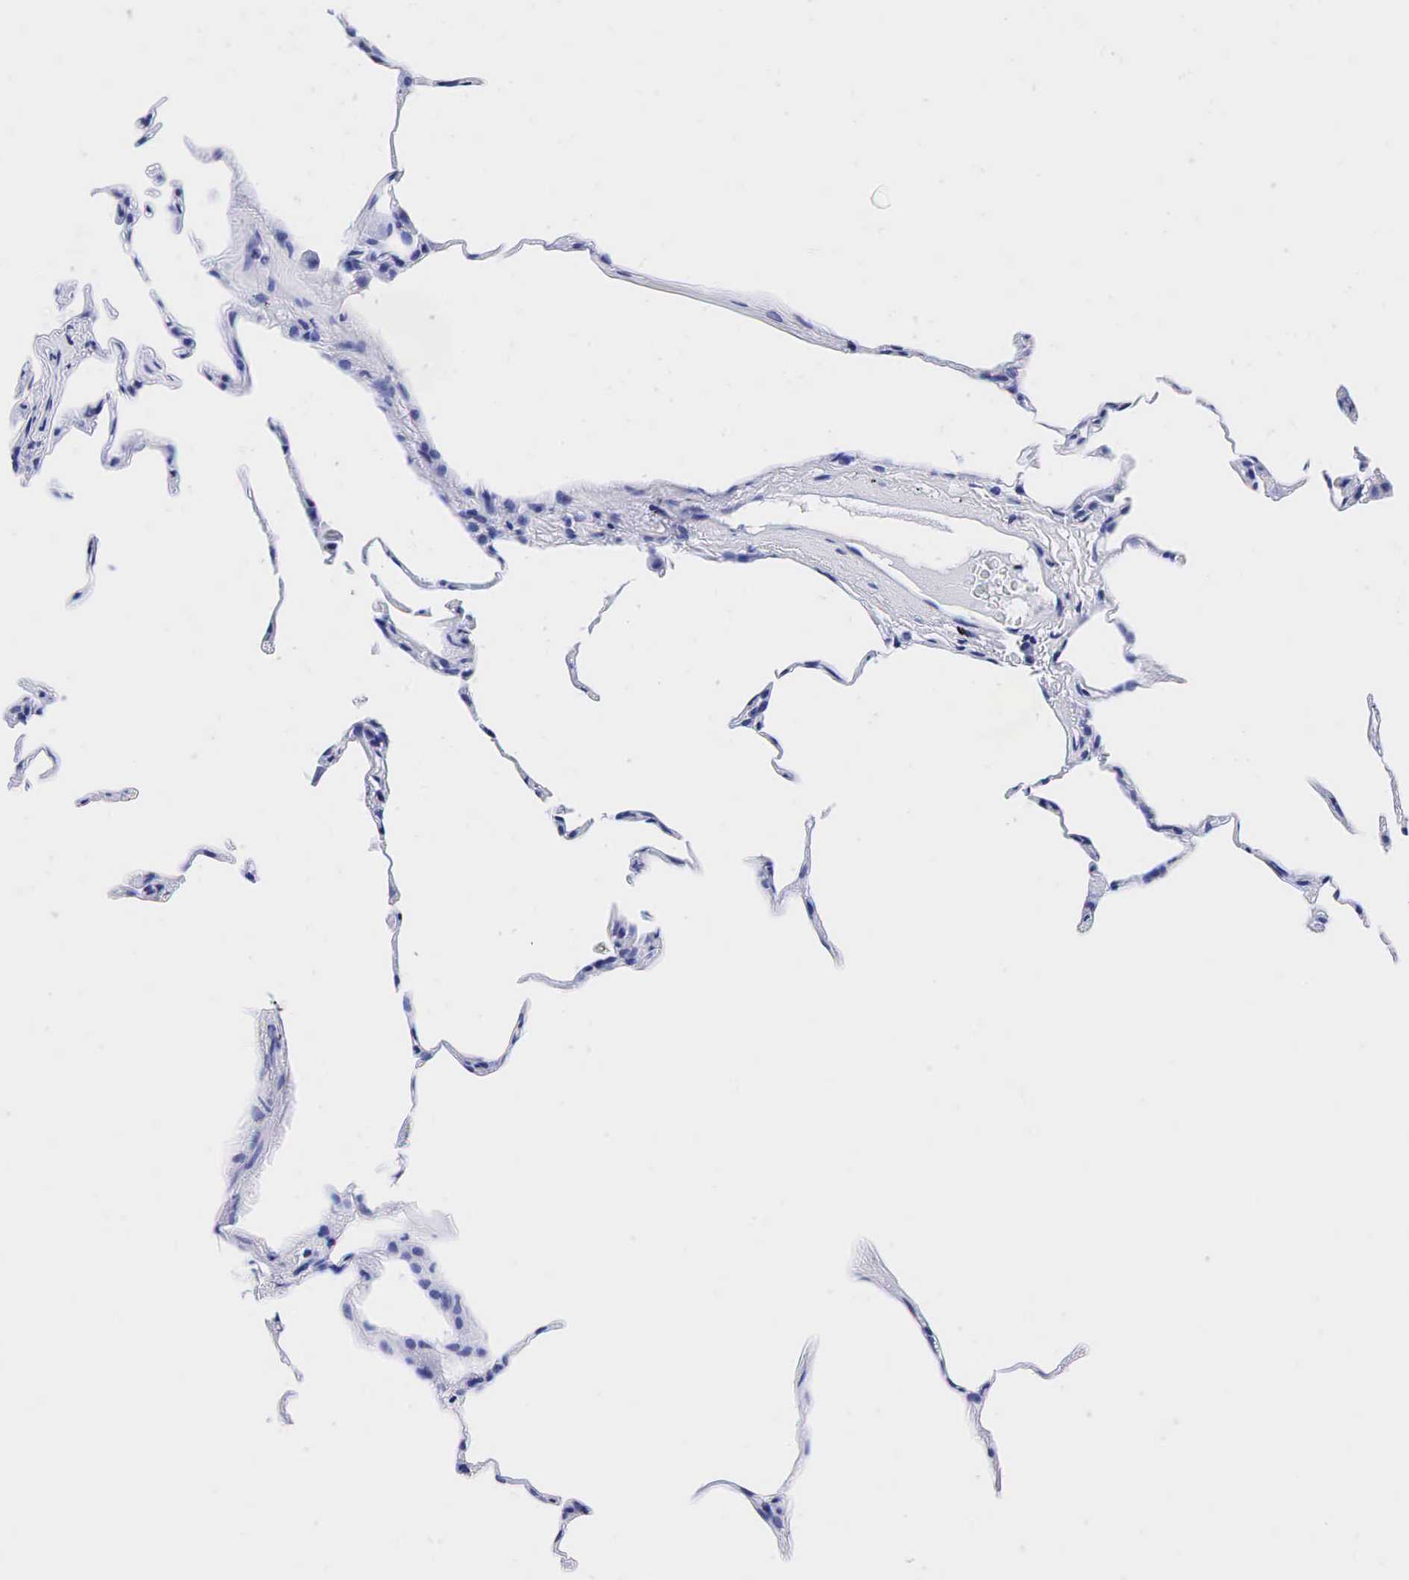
{"staining": {"intensity": "negative", "quantity": "none", "location": "none"}, "tissue": "lung", "cell_type": "Alveolar cells", "image_type": "normal", "snomed": [{"axis": "morphology", "description": "Normal tissue, NOS"}, {"axis": "topography", "description": "Lung"}], "caption": "This is an immunohistochemistry image of benign lung. There is no staining in alveolar cells.", "gene": "KLK3", "patient": {"sex": "female", "age": 75}}